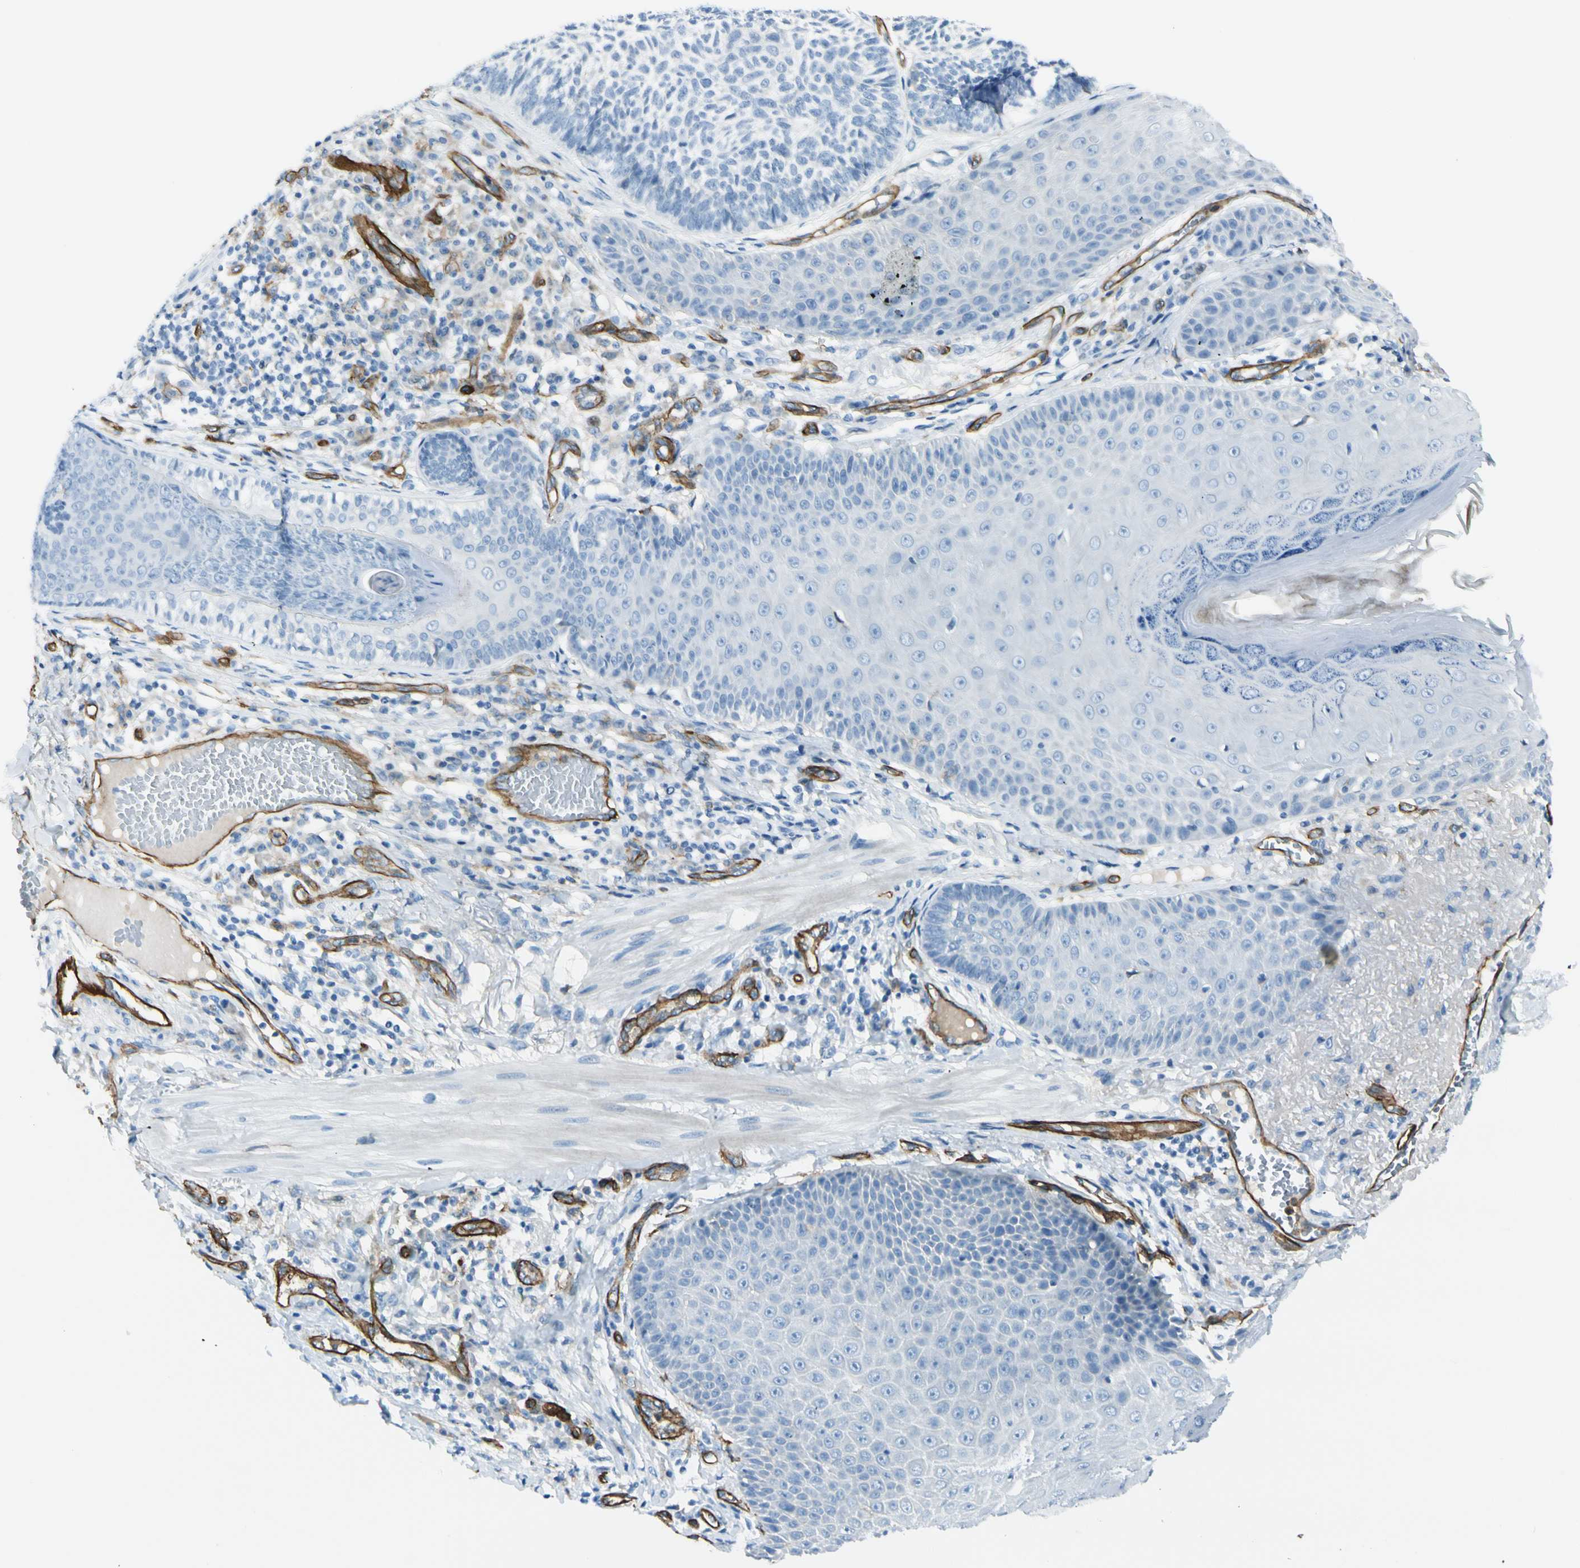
{"staining": {"intensity": "negative", "quantity": "none", "location": "none"}, "tissue": "skin cancer", "cell_type": "Tumor cells", "image_type": "cancer", "snomed": [{"axis": "morphology", "description": "Normal tissue, NOS"}, {"axis": "morphology", "description": "Basal cell carcinoma"}, {"axis": "topography", "description": "Skin"}], "caption": "DAB immunohistochemical staining of skin cancer (basal cell carcinoma) reveals no significant expression in tumor cells.", "gene": "CD93", "patient": {"sex": "male", "age": 52}}